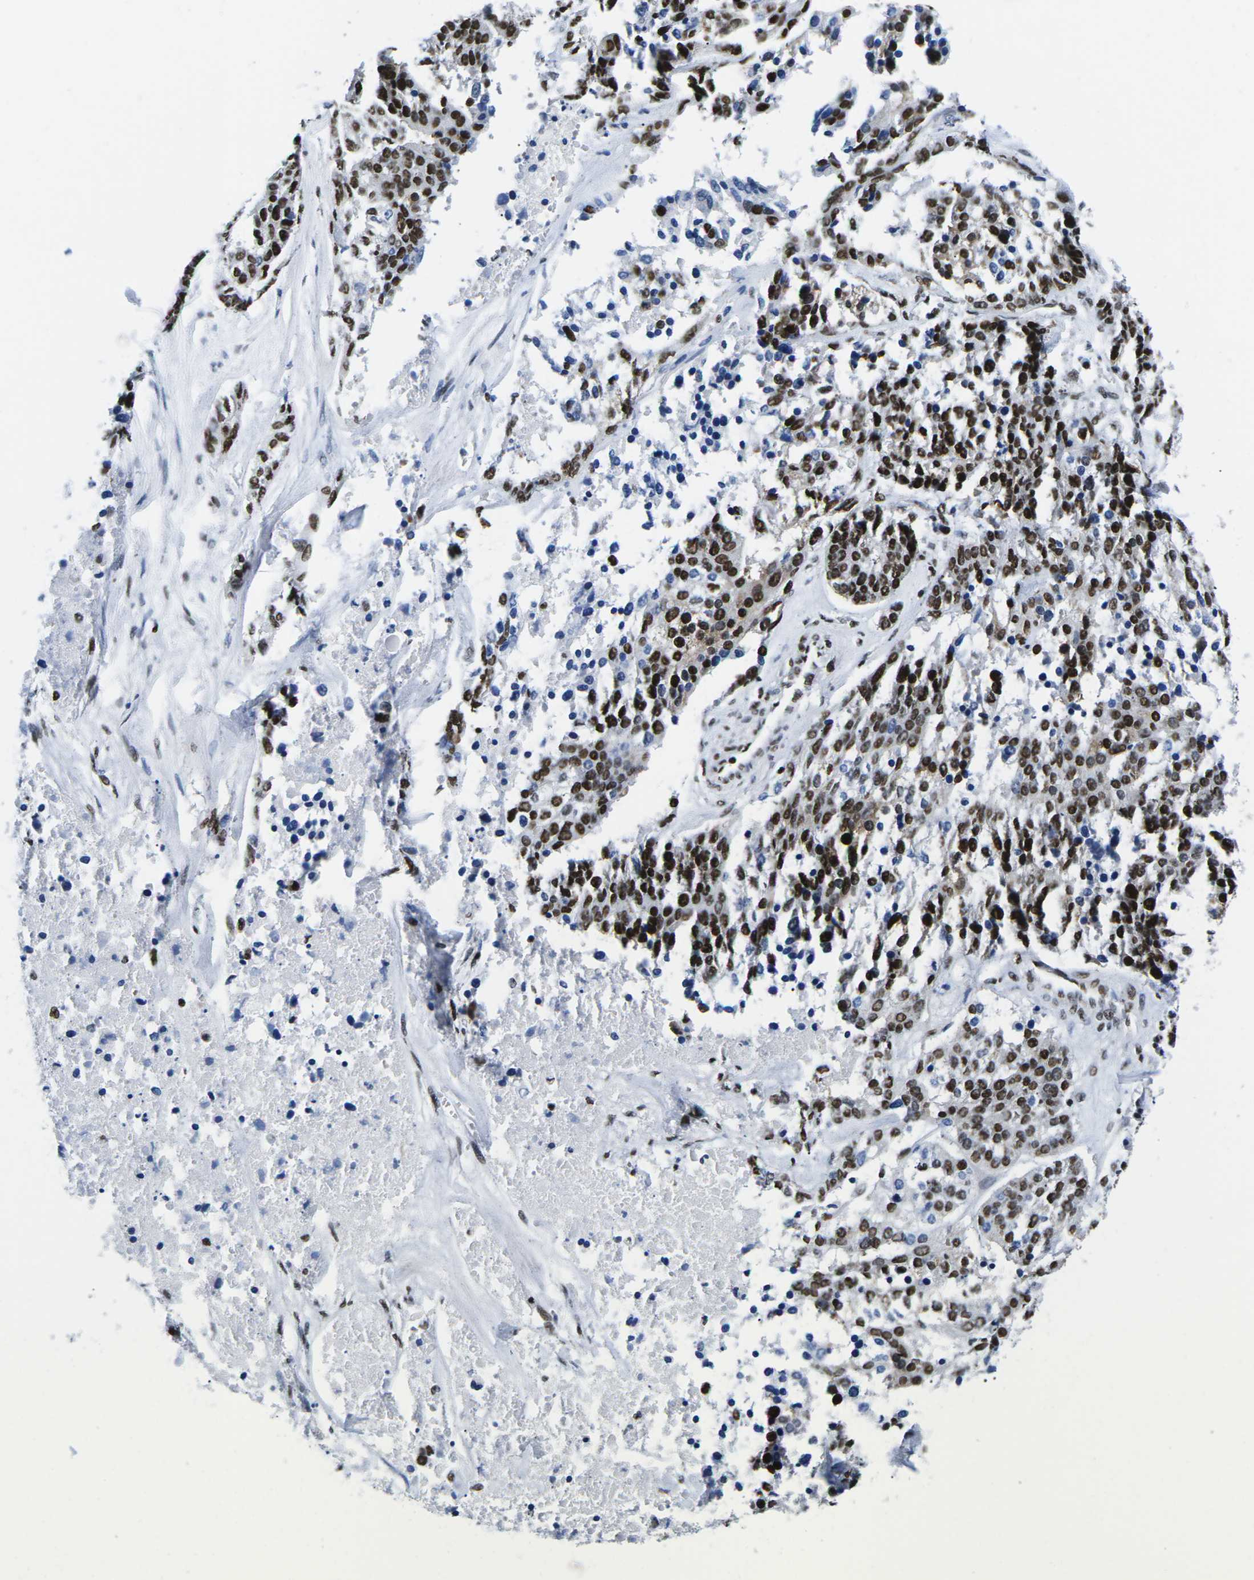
{"staining": {"intensity": "strong", "quantity": ">75%", "location": "nuclear"}, "tissue": "ovarian cancer", "cell_type": "Tumor cells", "image_type": "cancer", "snomed": [{"axis": "morphology", "description": "Cystadenocarcinoma, serous, NOS"}, {"axis": "topography", "description": "Ovary"}], "caption": "Immunohistochemical staining of human ovarian cancer demonstrates strong nuclear protein expression in approximately >75% of tumor cells. (Brightfield microscopy of DAB IHC at high magnification).", "gene": "ATF1", "patient": {"sex": "female", "age": 44}}